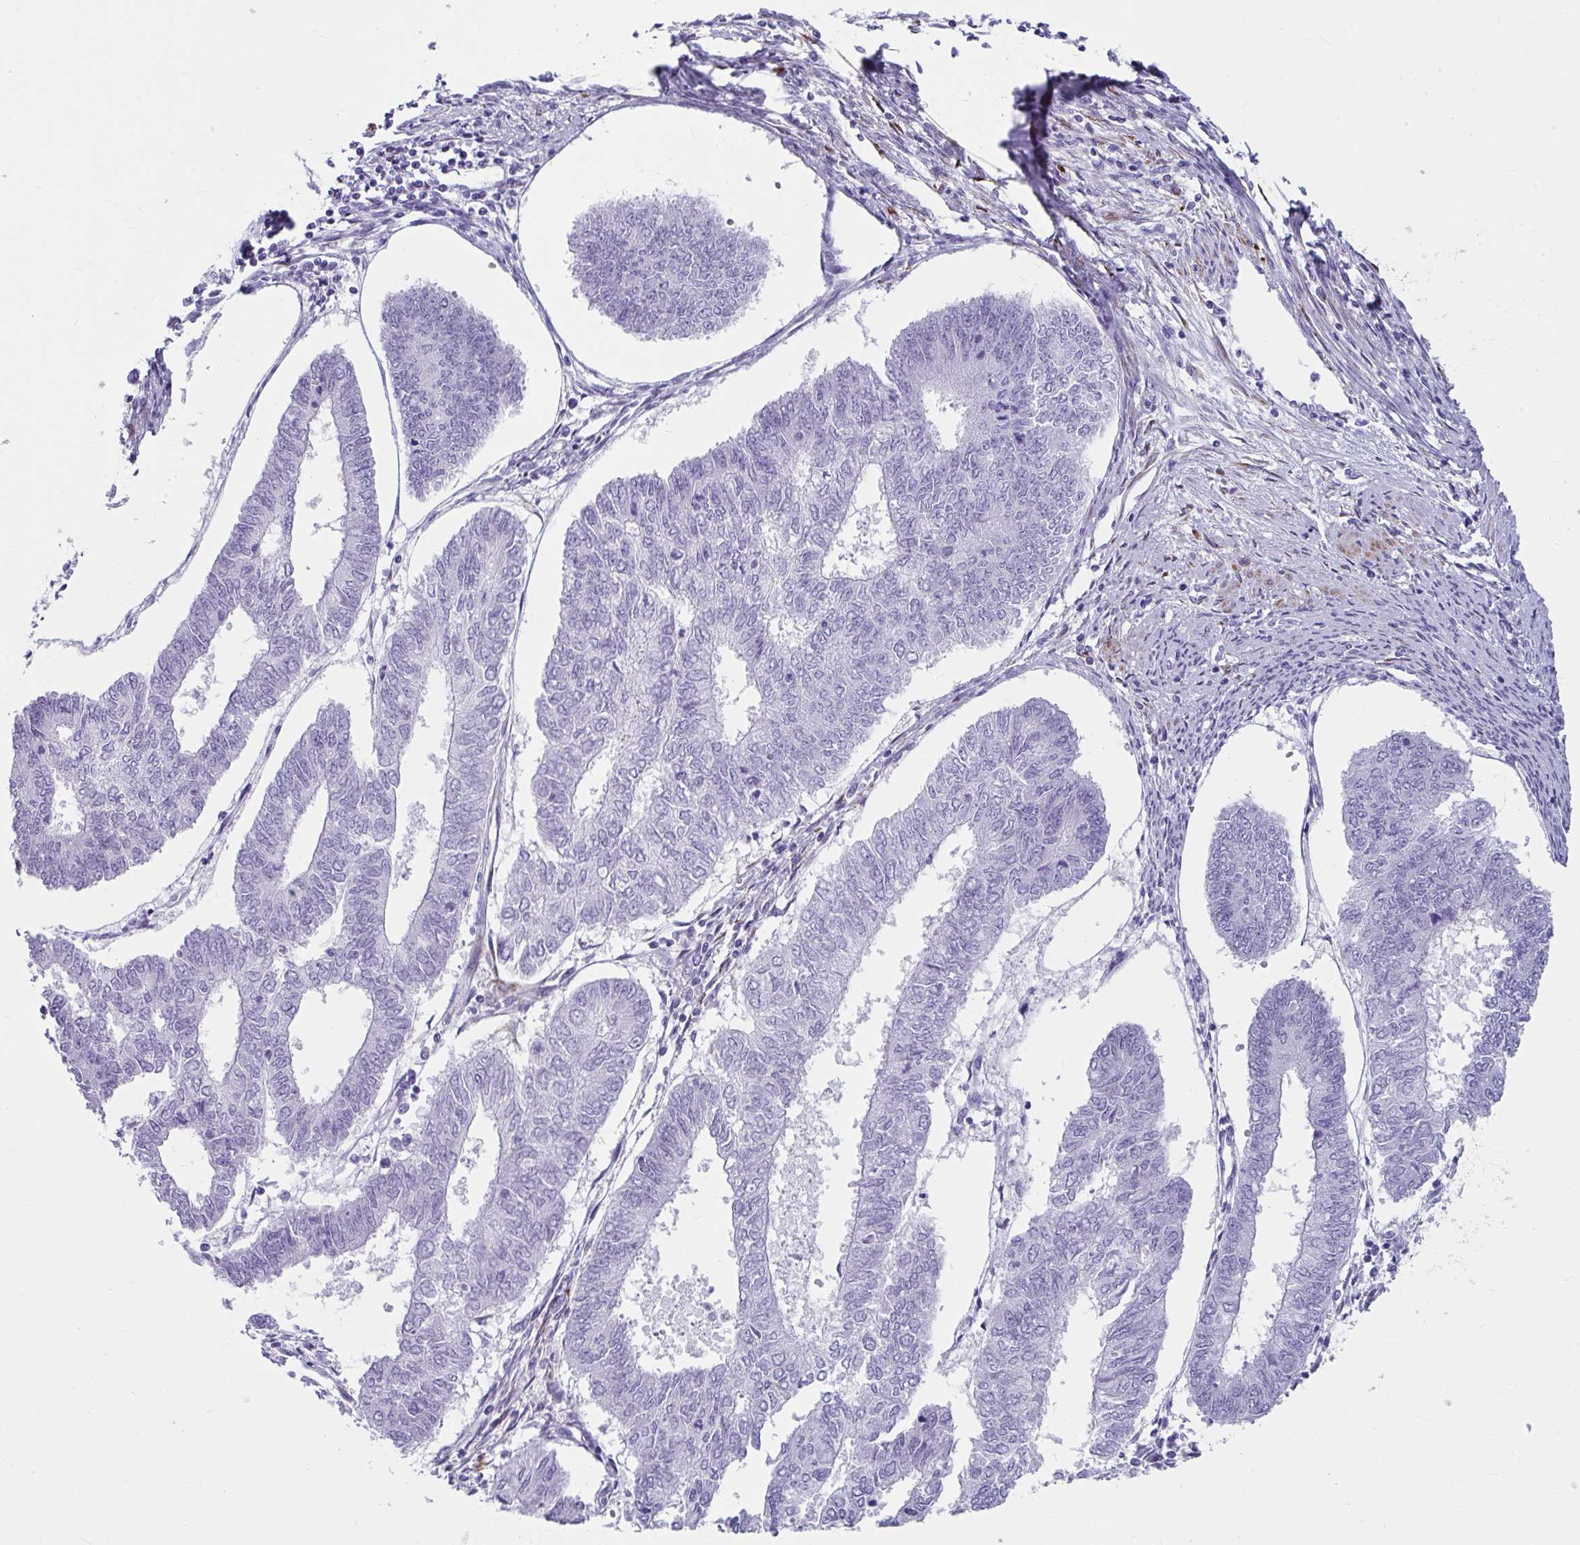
{"staining": {"intensity": "negative", "quantity": "none", "location": "none"}, "tissue": "endometrial cancer", "cell_type": "Tumor cells", "image_type": "cancer", "snomed": [{"axis": "morphology", "description": "Adenocarcinoma, NOS"}, {"axis": "topography", "description": "Endometrium"}], "caption": "Immunohistochemistry (IHC) photomicrograph of endometrial adenocarcinoma stained for a protein (brown), which exhibits no staining in tumor cells.", "gene": "GRXCR2", "patient": {"sex": "female", "age": 68}}